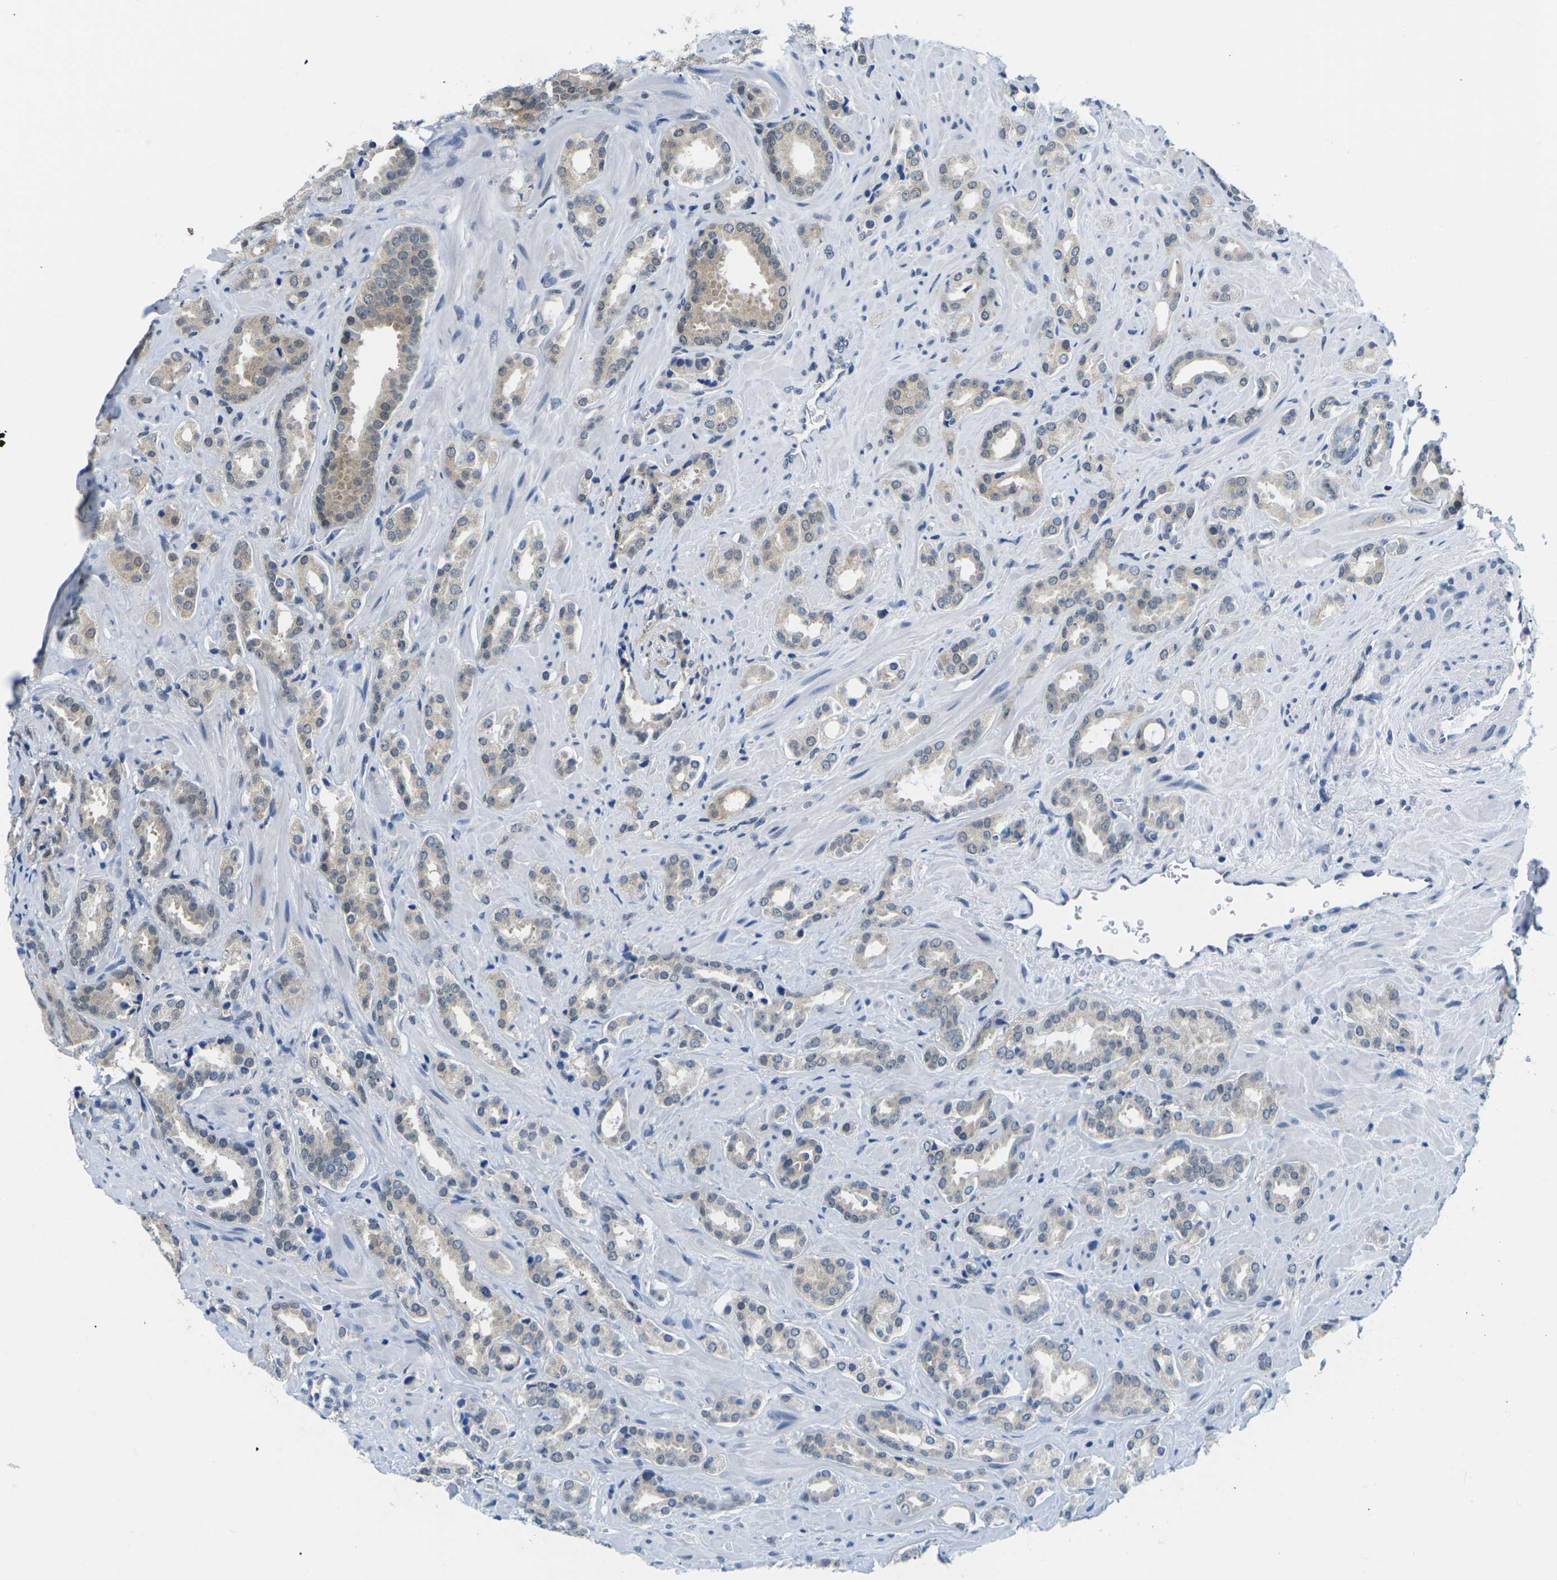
{"staining": {"intensity": "weak", "quantity": "<25%", "location": "cytoplasmic/membranous,nuclear"}, "tissue": "prostate cancer", "cell_type": "Tumor cells", "image_type": "cancer", "snomed": [{"axis": "morphology", "description": "Adenocarcinoma, High grade"}, {"axis": "topography", "description": "Prostate"}], "caption": "Immunohistochemistry micrograph of human high-grade adenocarcinoma (prostate) stained for a protein (brown), which shows no expression in tumor cells.", "gene": "UBA7", "patient": {"sex": "male", "age": 64}}